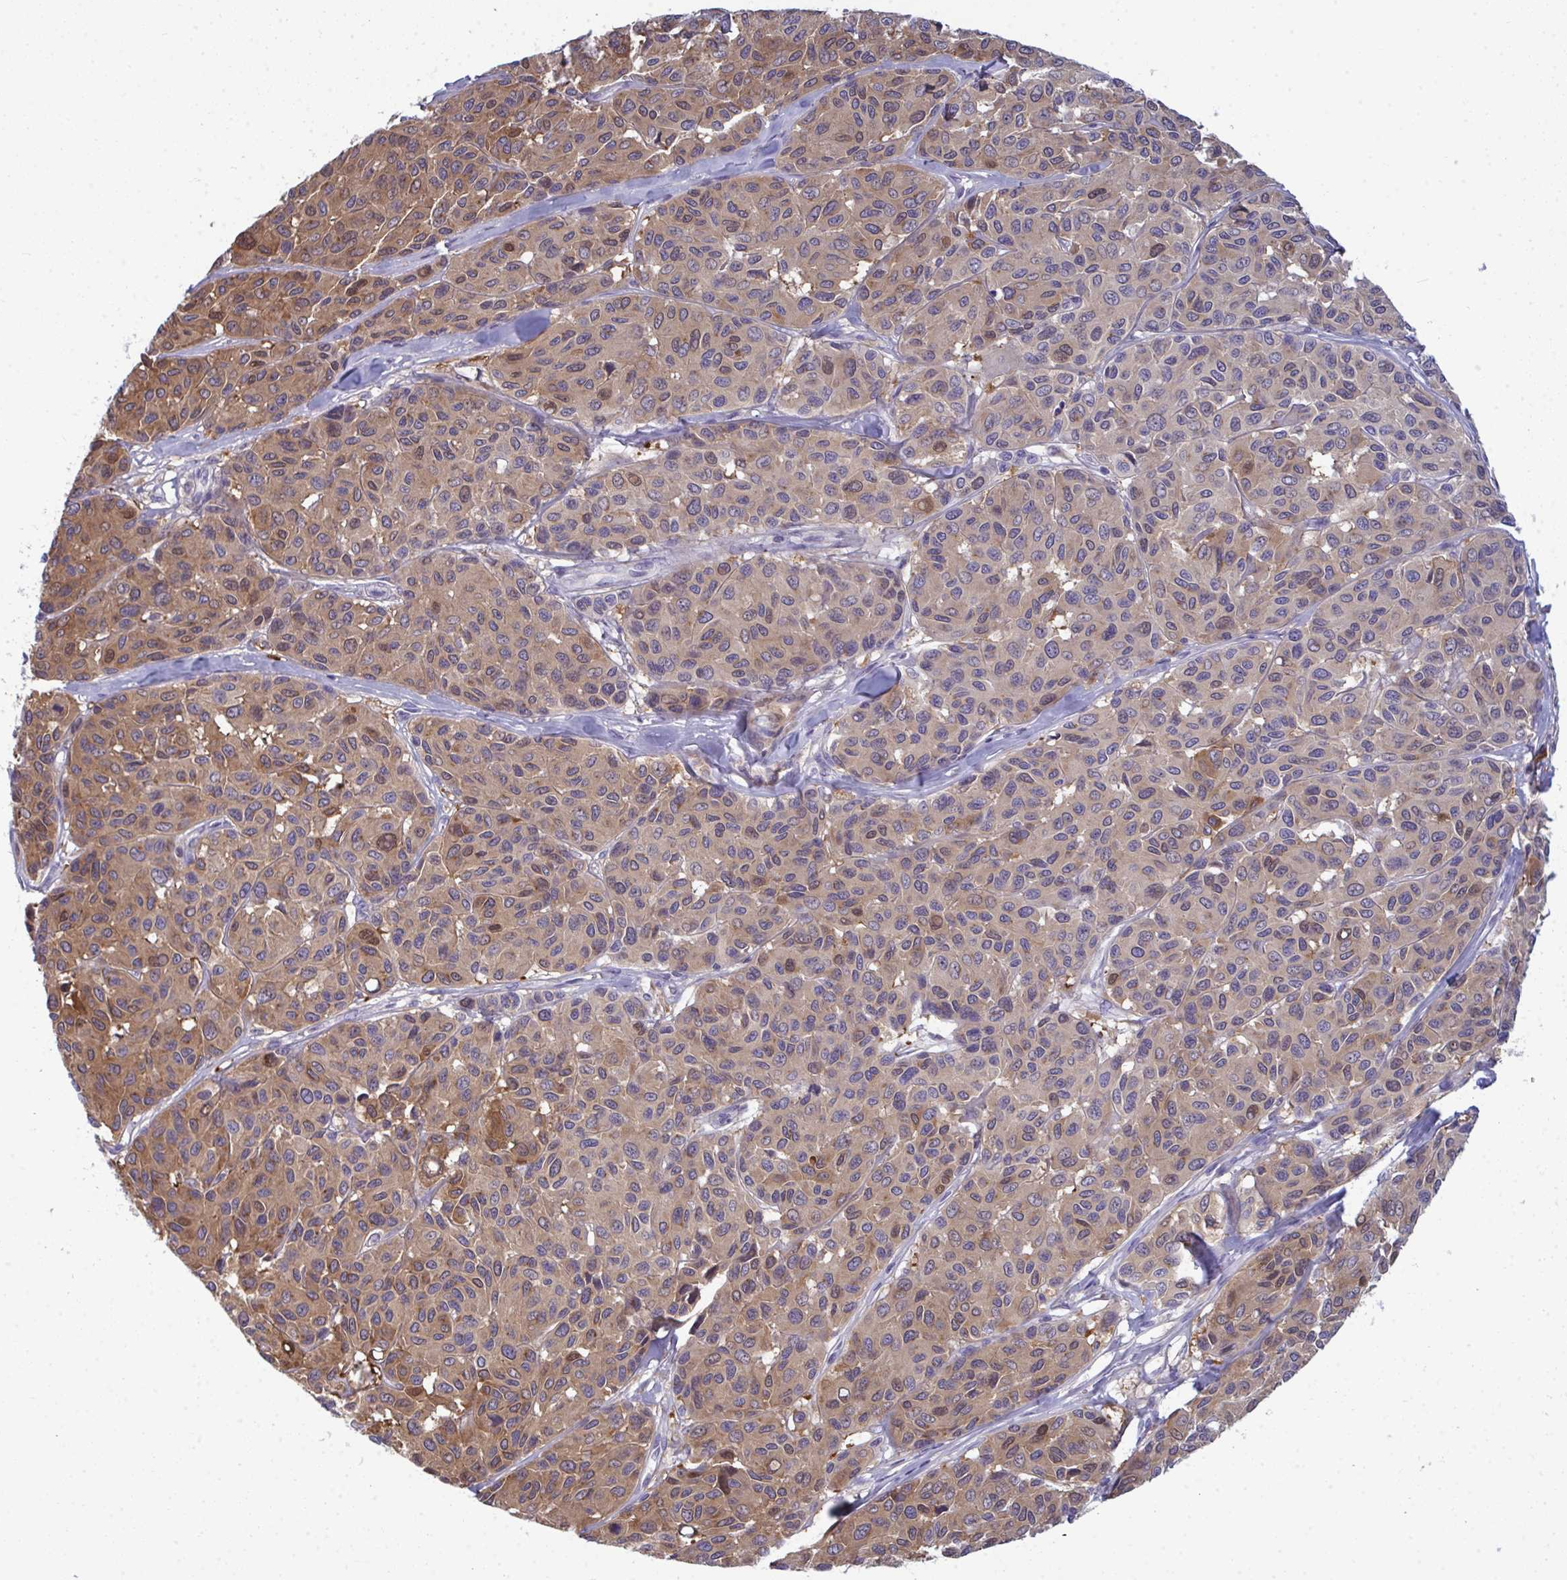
{"staining": {"intensity": "moderate", "quantity": "25%-75%", "location": "cytoplasmic/membranous"}, "tissue": "melanoma", "cell_type": "Tumor cells", "image_type": "cancer", "snomed": [{"axis": "morphology", "description": "Malignant melanoma, NOS"}, {"axis": "topography", "description": "Skin"}], "caption": "Malignant melanoma tissue displays moderate cytoplasmic/membranous expression in about 25%-75% of tumor cells, visualized by immunohistochemistry.", "gene": "SLC30A6", "patient": {"sex": "female", "age": 66}}